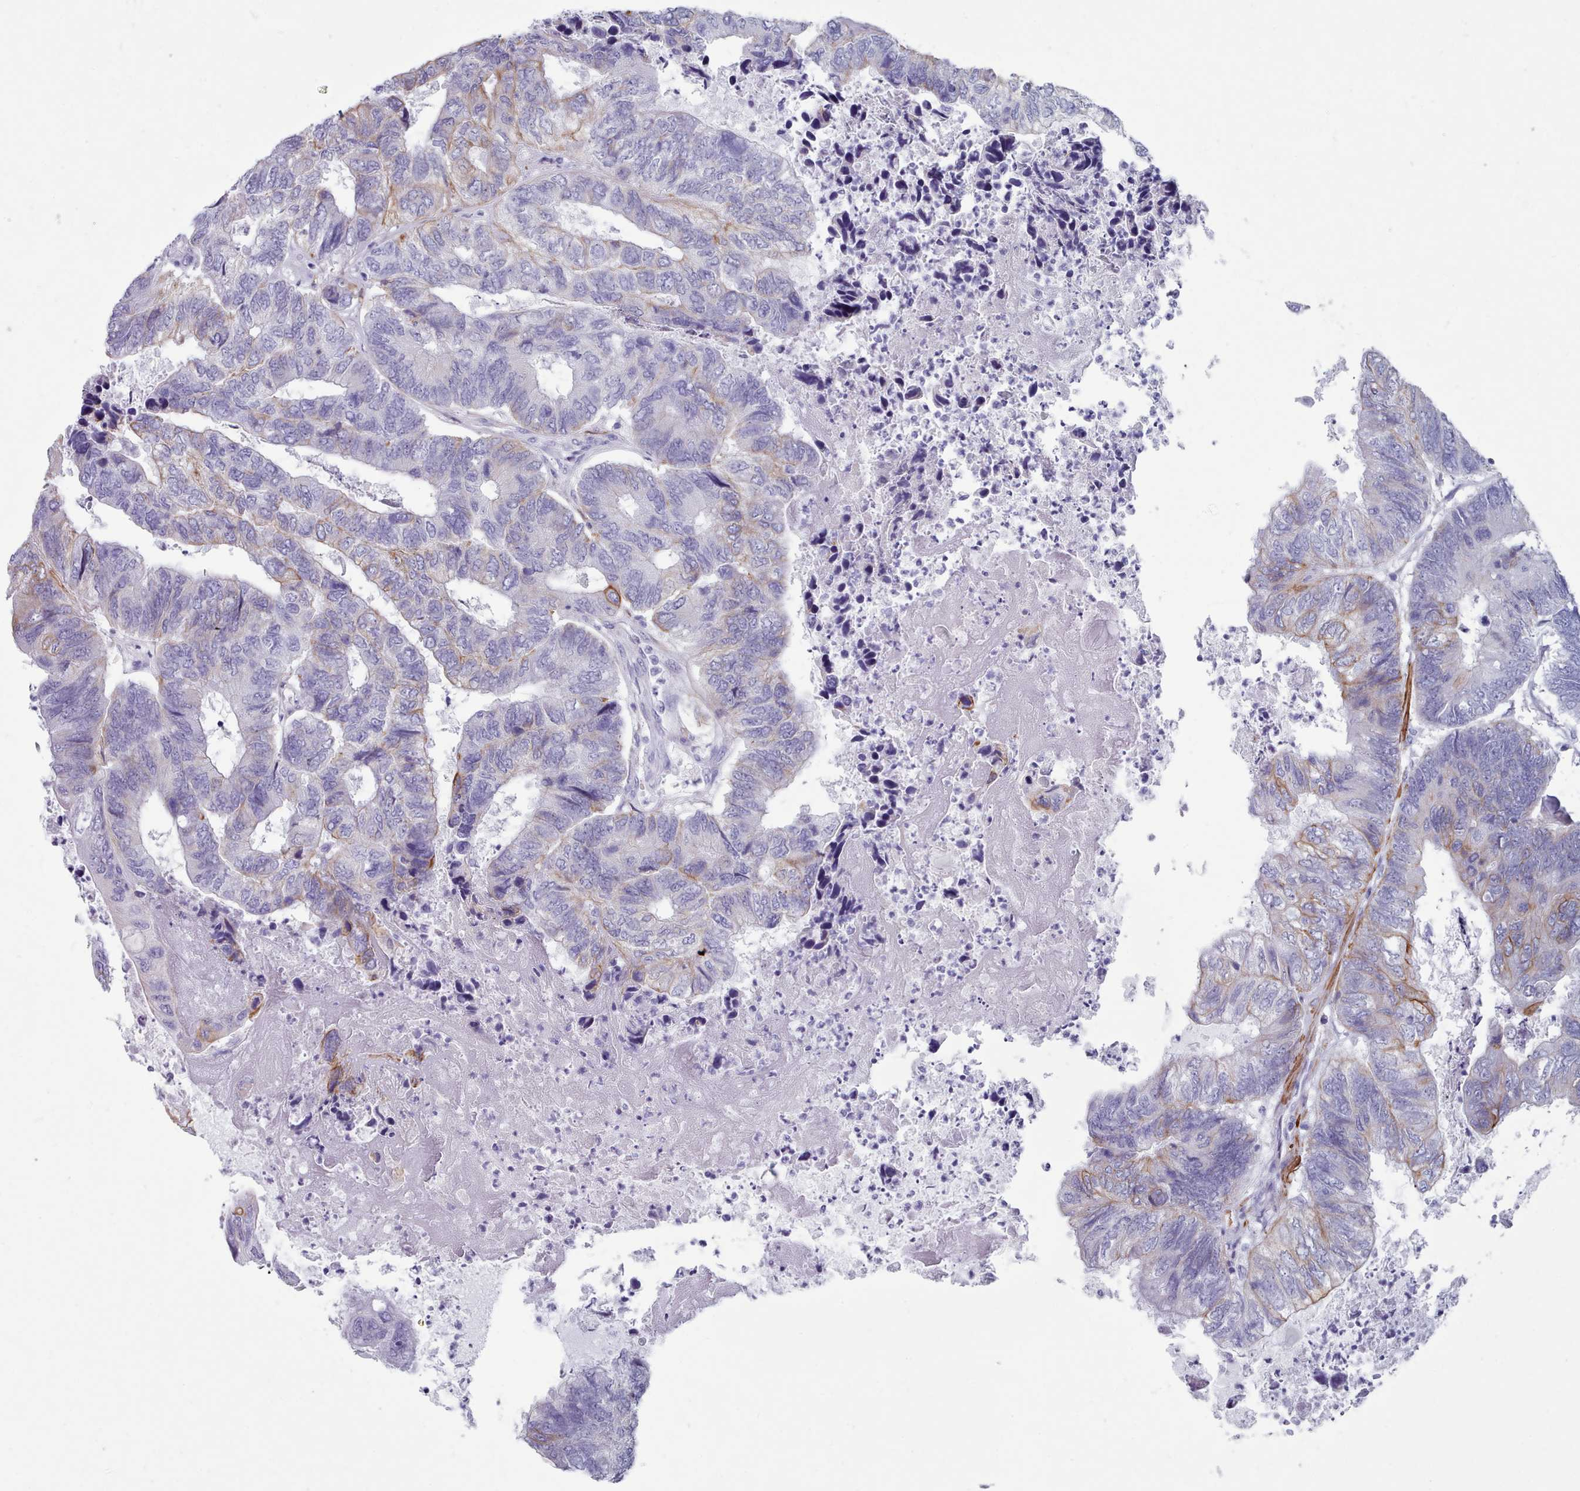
{"staining": {"intensity": "moderate", "quantity": "<25%", "location": "cytoplasmic/membranous"}, "tissue": "colorectal cancer", "cell_type": "Tumor cells", "image_type": "cancer", "snomed": [{"axis": "morphology", "description": "Adenocarcinoma, NOS"}, {"axis": "topography", "description": "Colon"}], "caption": "Immunohistochemistry (IHC) (DAB (3,3'-diaminobenzidine)) staining of colorectal adenocarcinoma exhibits moderate cytoplasmic/membranous protein staining in approximately <25% of tumor cells.", "gene": "FPGS", "patient": {"sex": "female", "age": 67}}